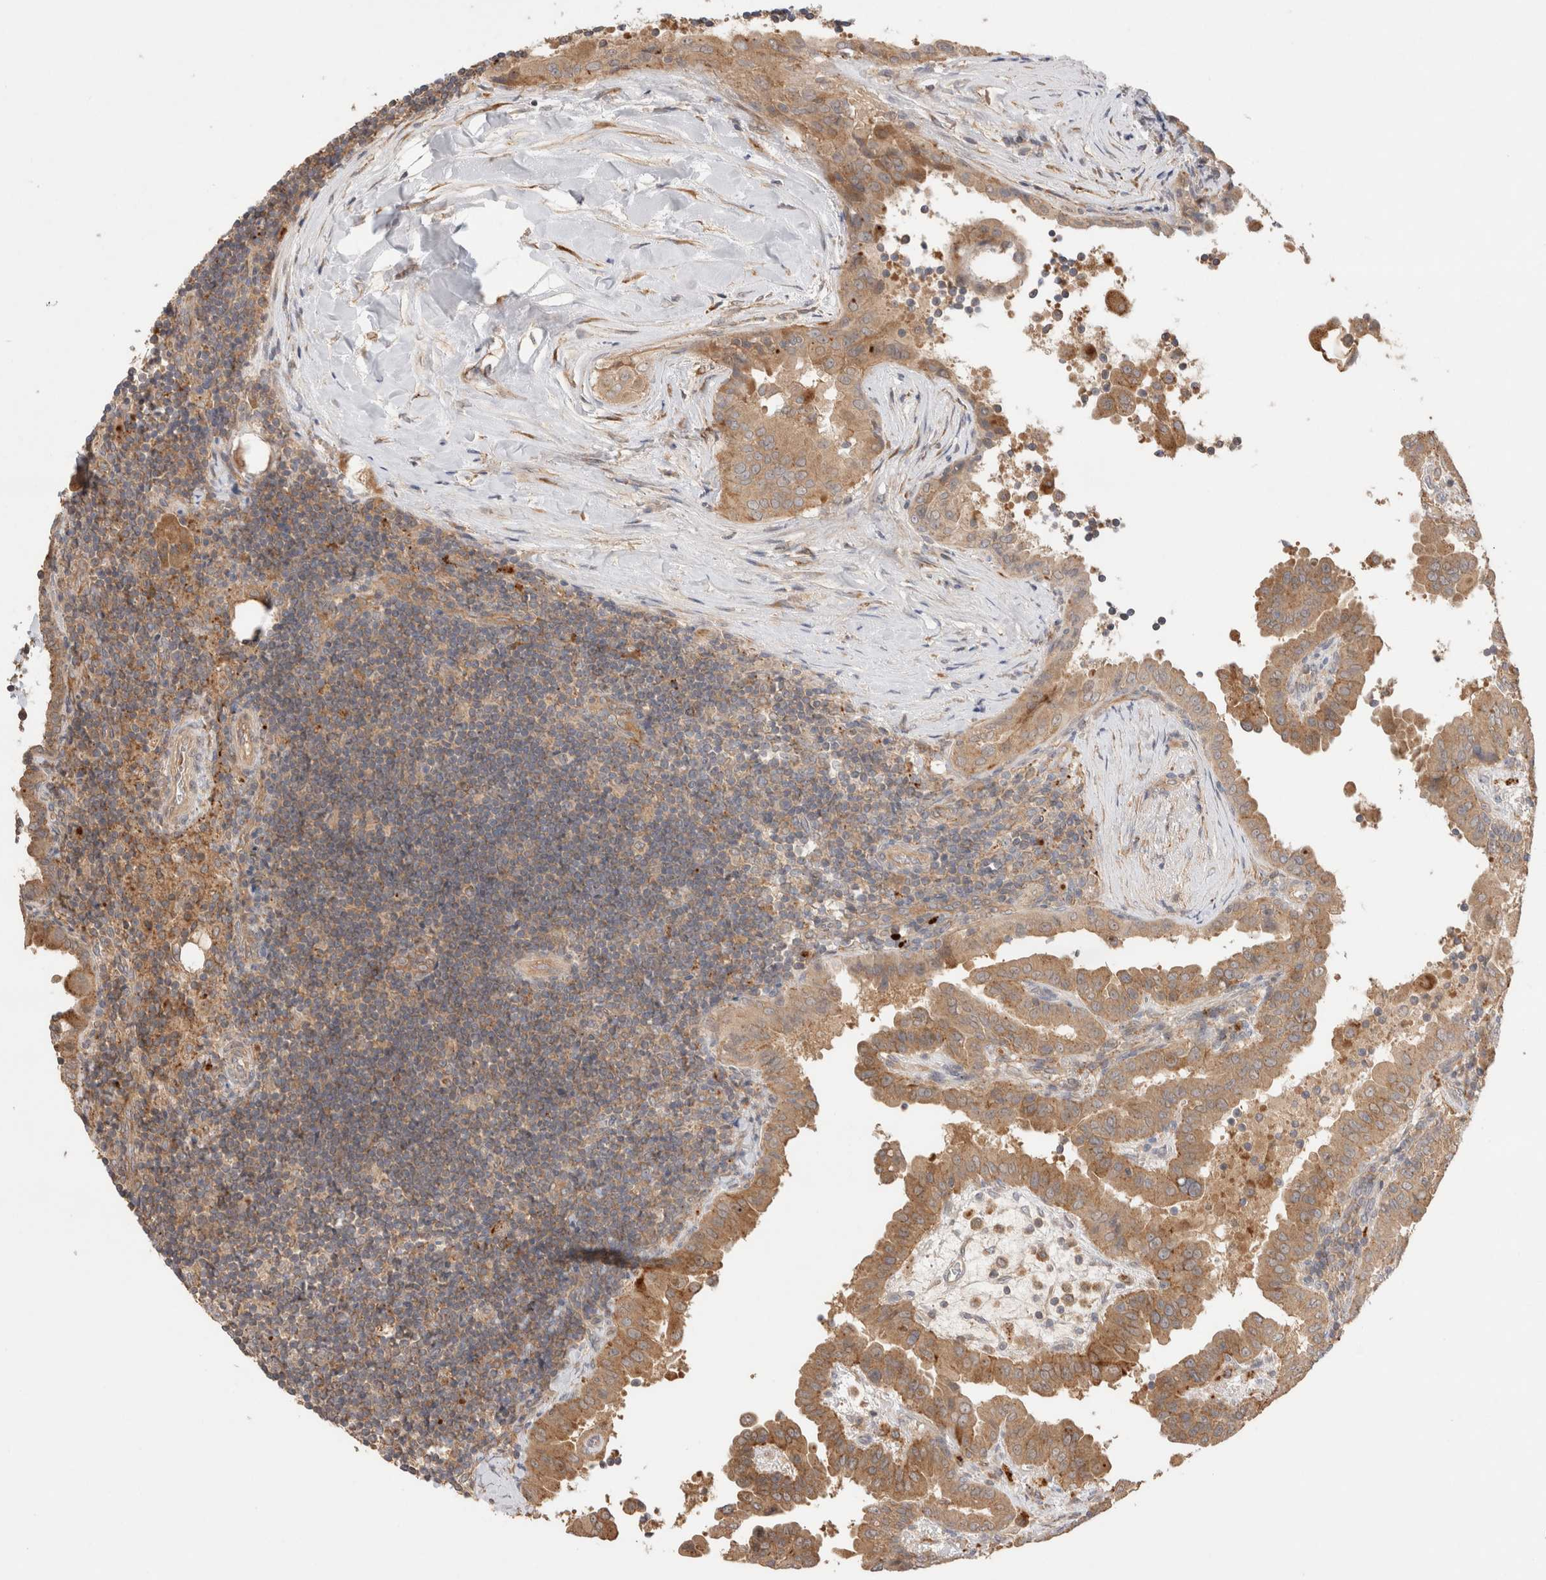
{"staining": {"intensity": "moderate", "quantity": ">75%", "location": "cytoplasmic/membranous"}, "tissue": "thyroid cancer", "cell_type": "Tumor cells", "image_type": "cancer", "snomed": [{"axis": "morphology", "description": "Papillary adenocarcinoma, NOS"}, {"axis": "topography", "description": "Thyroid gland"}], "caption": "This histopathology image exhibits thyroid cancer (papillary adenocarcinoma) stained with IHC to label a protein in brown. The cytoplasmic/membranous of tumor cells show moderate positivity for the protein. Nuclei are counter-stained blue.", "gene": "VPS28", "patient": {"sex": "male", "age": 33}}